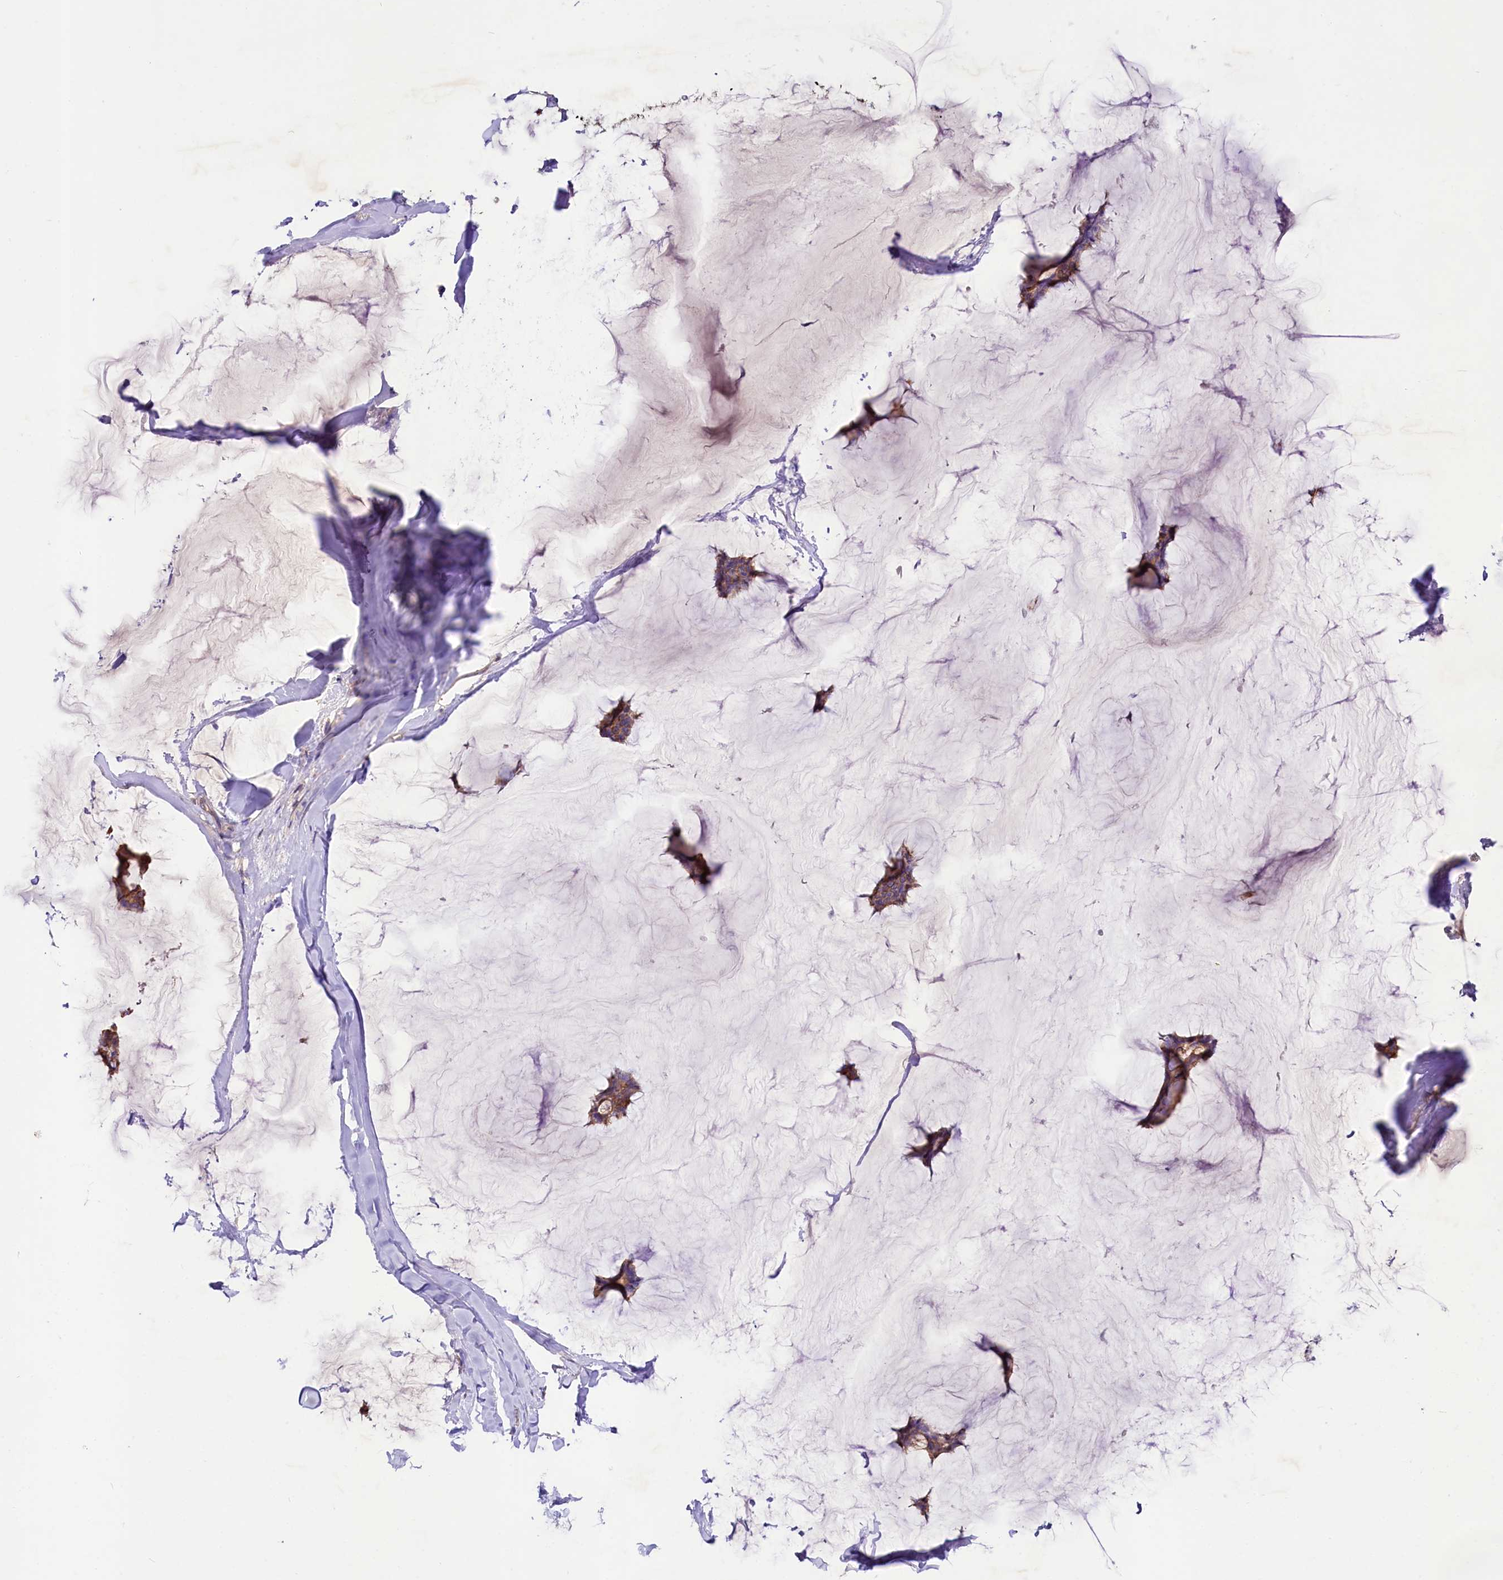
{"staining": {"intensity": "moderate", "quantity": ">75%", "location": "cytoplasmic/membranous"}, "tissue": "breast cancer", "cell_type": "Tumor cells", "image_type": "cancer", "snomed": [{"axis": "morphology", "description": "Duct carcinoma"}, {"axis": "topography", "description": "Breast"}], "caption": "The image reveals a brown stain indicating the presence of a protein in the cytoplasmic/membranous of tumor cells in breast cancer (infiltrating ductal carcinoma).", "gene": "VPS11", "patient": {"sex": "female", "age": 93}}